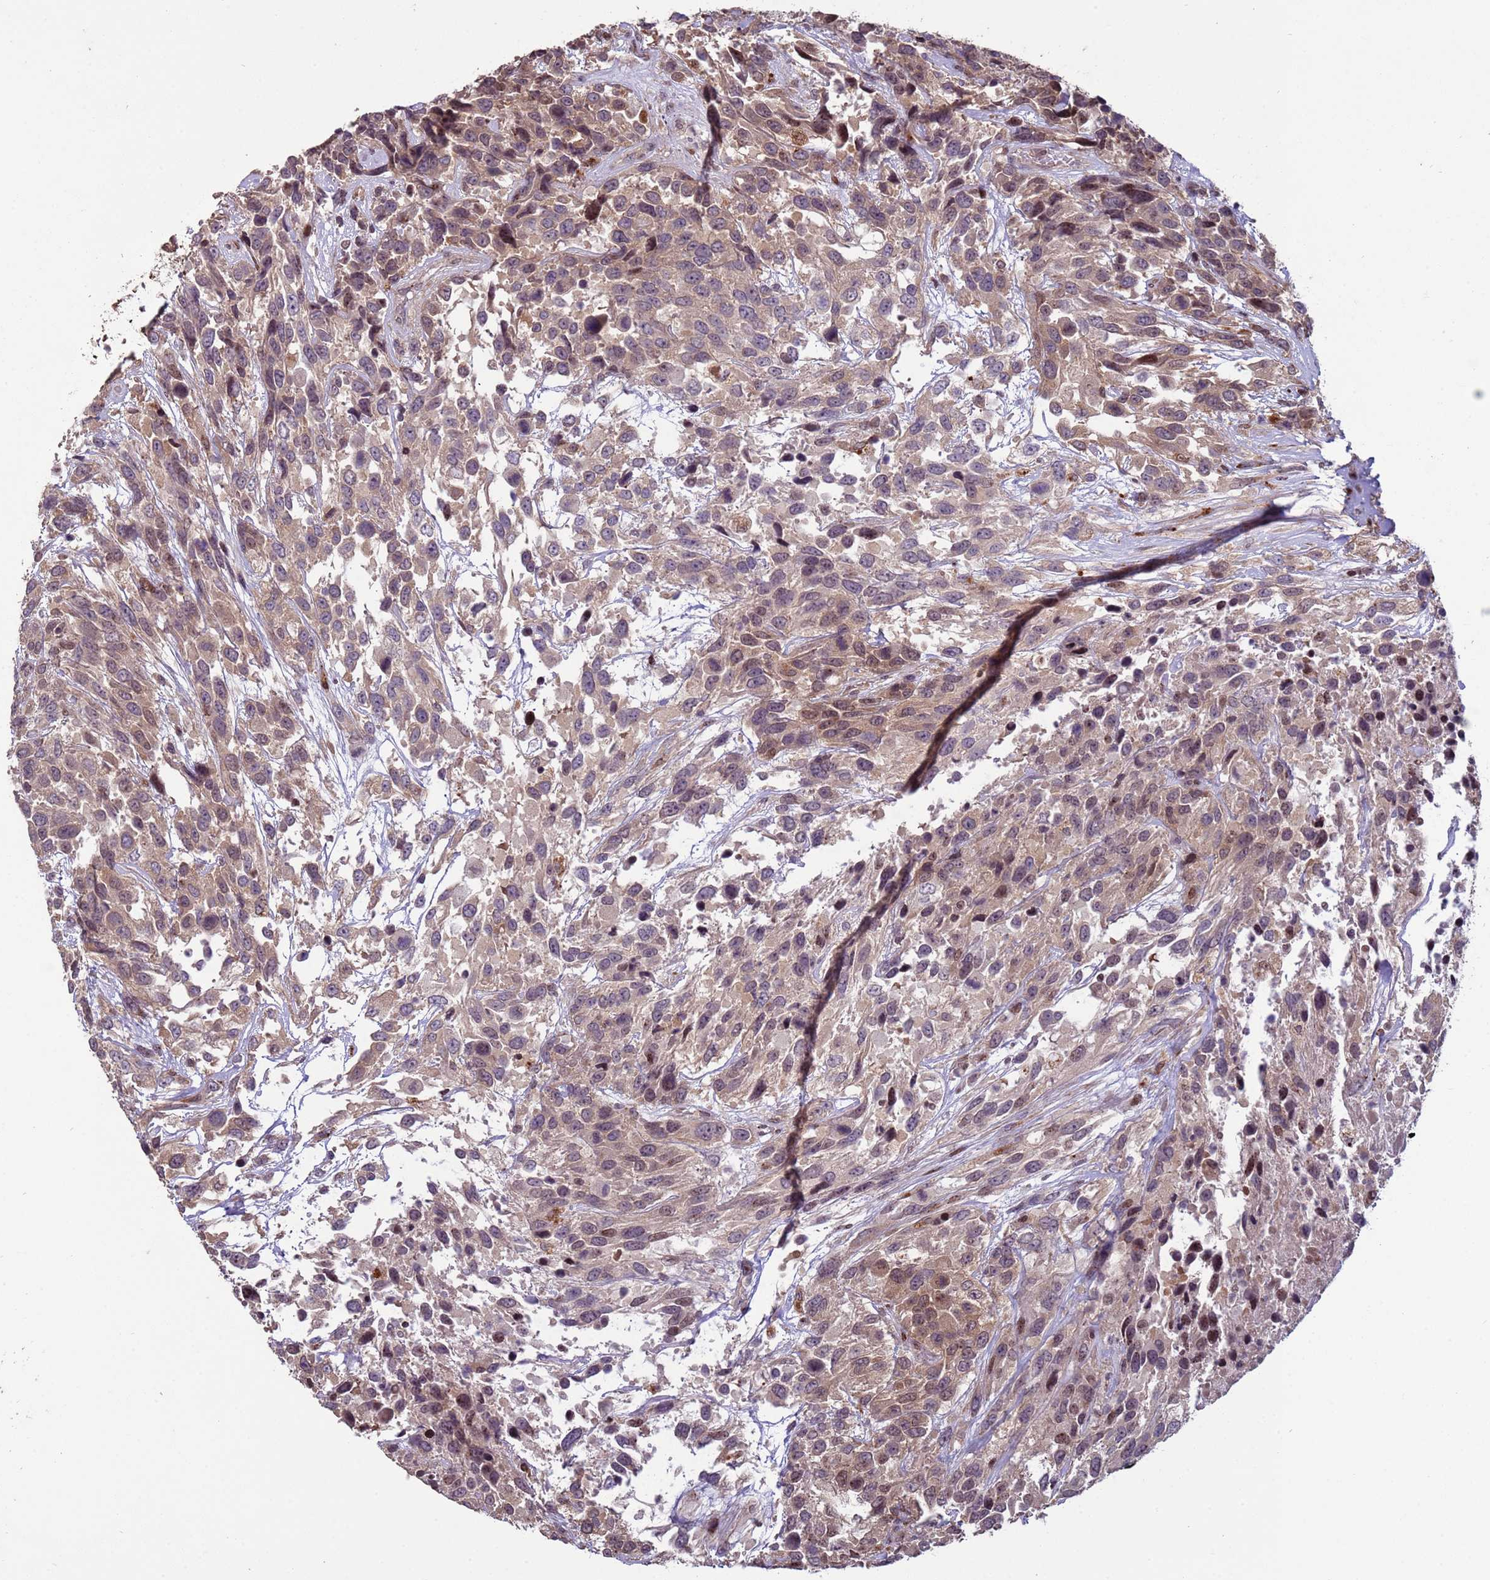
{"staining": {"intensity": "moderate", "quantity": "<25%", "location": "cytoplasmic/membranous"}, "tissue": "urothelial cancer", "cell_type": "Tumor cells", "image_type": "cancer", "snomed": [{"axis": "morphology", "description": "Urothelial carcinoma, High grade"}, {"axis": "topography", "description": "Urinary bladder"}], "caption": "Immunohistochemical staining of human urothelial carcinoma (high-grade) displays low levels of moderate cytoplasmic/membranous protein staining in about <25% of tumor cells.", "gene": "HGH1", "patient": {"sex": "female", "age": 70}}